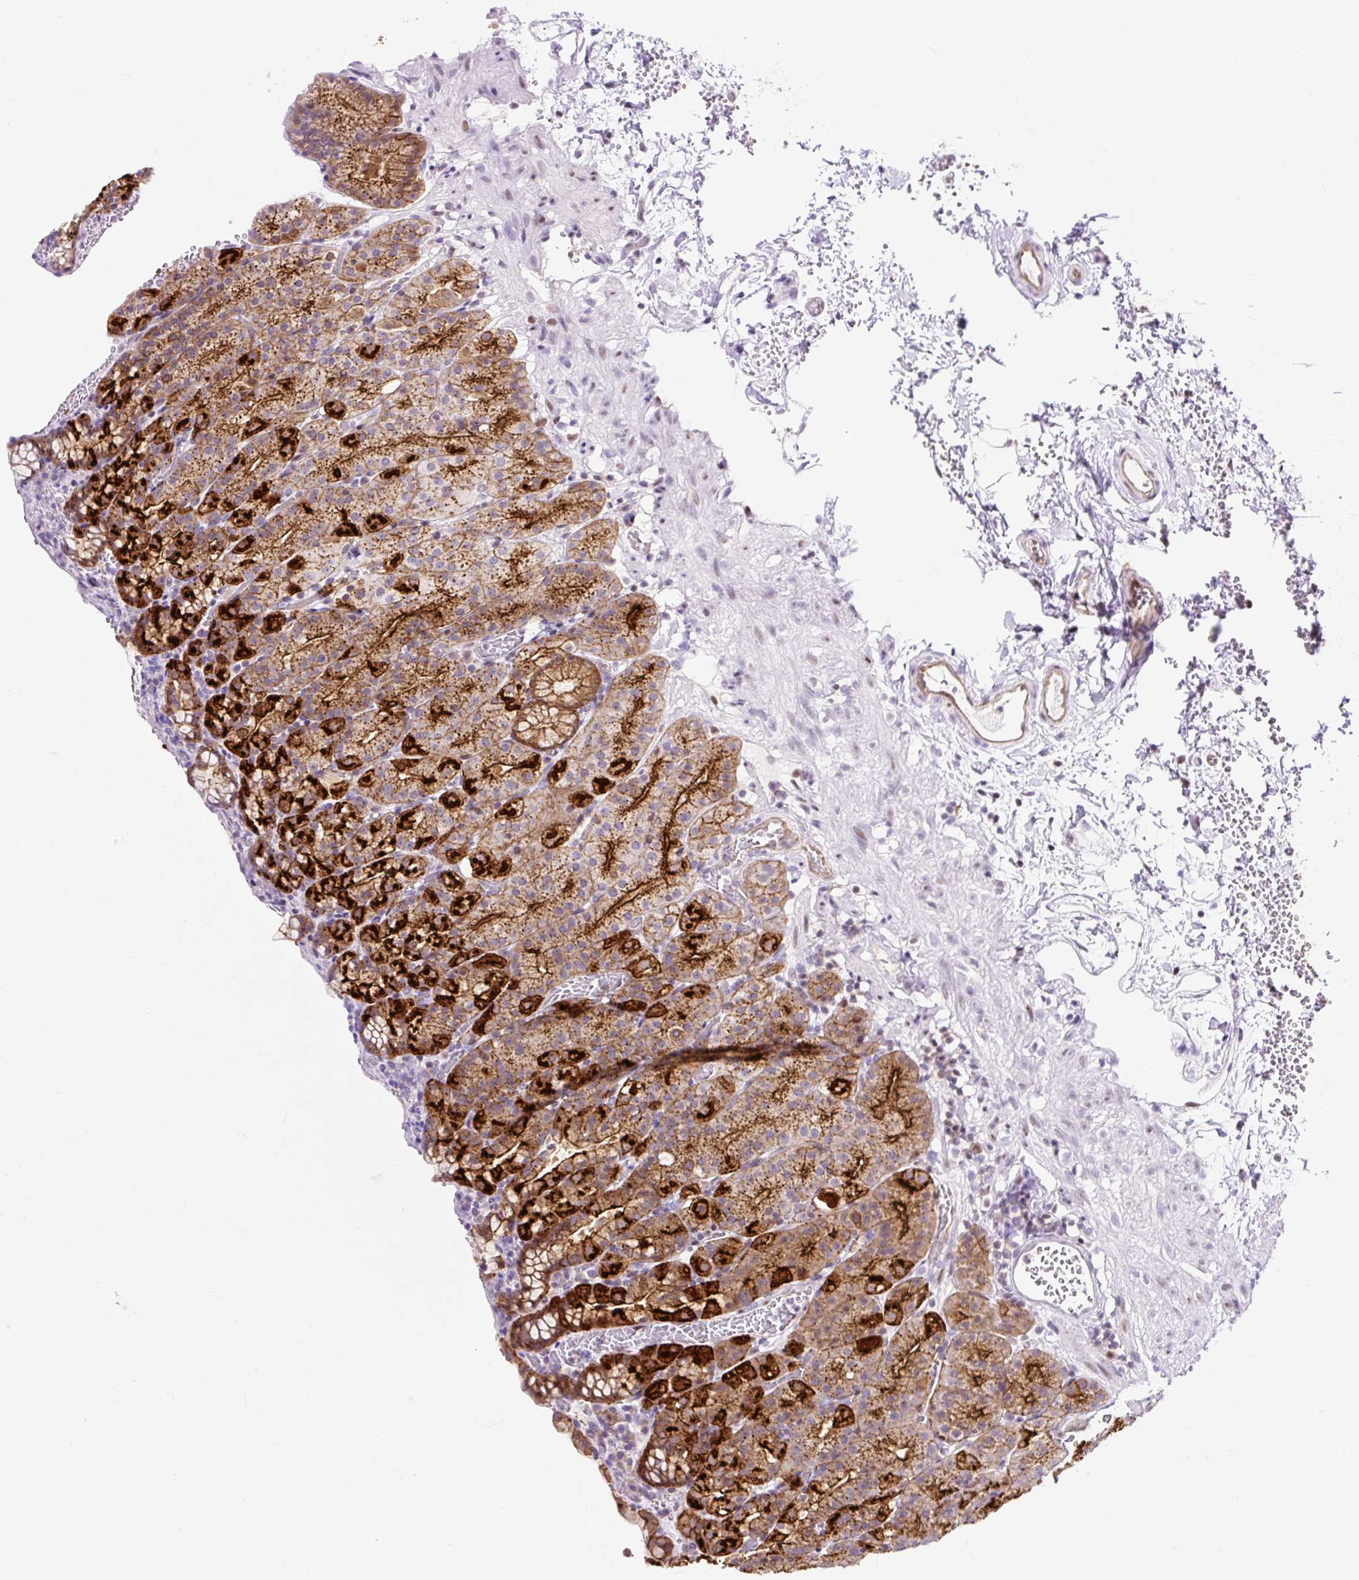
{"staining": {"intensity": "strong", "quantity": ">75%", "location": "cytoplasmic/membranous"}, "tissue": "stomach", "cell_type": "Glandular cells", "image_type": "normal", "snomed": [{"axis": "morphology", "description": "Normal tissue, NOS"}, {"axis": "topography", "description": "Stomach, upper"}], "caption": "Immunohistochemistry (DAB) staining of normal human stomach exhibits strong cytoplasmic/membranous protein expression in approximately >75% of glandular cells. (Brightfield microscopy of DAB IHC at high magnification).", "gene": "HIP1R", "patient": {"sex": "female", "age": 81}}